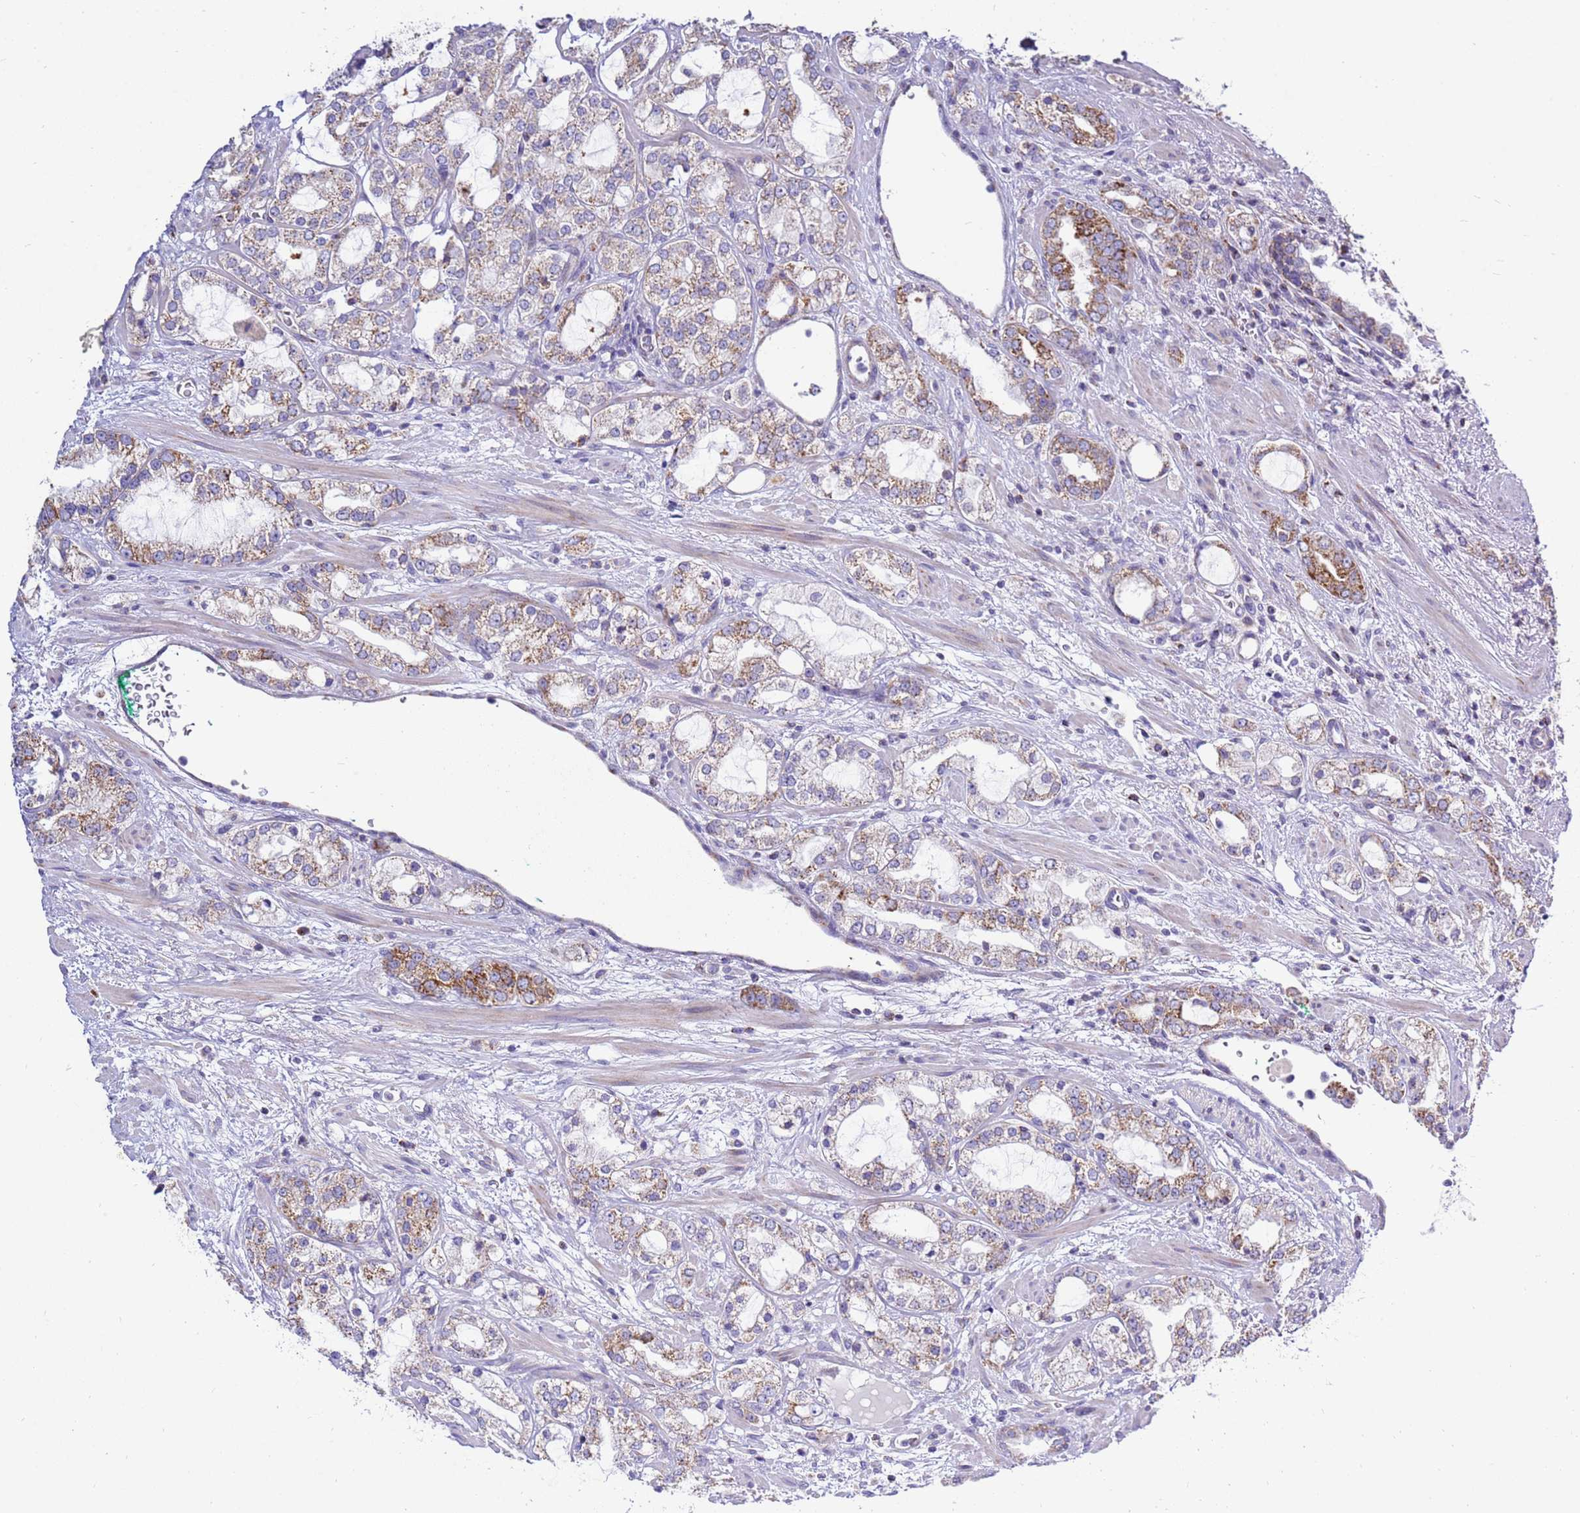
{"staining": {"intensity": "moderate", "quantity": "25%-75%", "location": "cytoplasmic/membranous"}, "tissue": "prostate cancer", "cell_type": "Tumor cells", "image_type": "cancer", "snomed": [{"axis": "morphology", "description": "Adenocarcinoma, High grade"}, {"axis": "topography", "description": "Prostate"}], "caption": "The immunohistochemical stain shows moderate cytoplasmic/membranous staining in tumor cells of prostate cancer (adenocarcinoma (high-grade)) tissue. (DAB (3,3'-diaminobenzidine) = brown stain, brightfield microscopy at high magnification).", "gene": "IGF1R", "patient": {"sex": "male", "age": 64}}